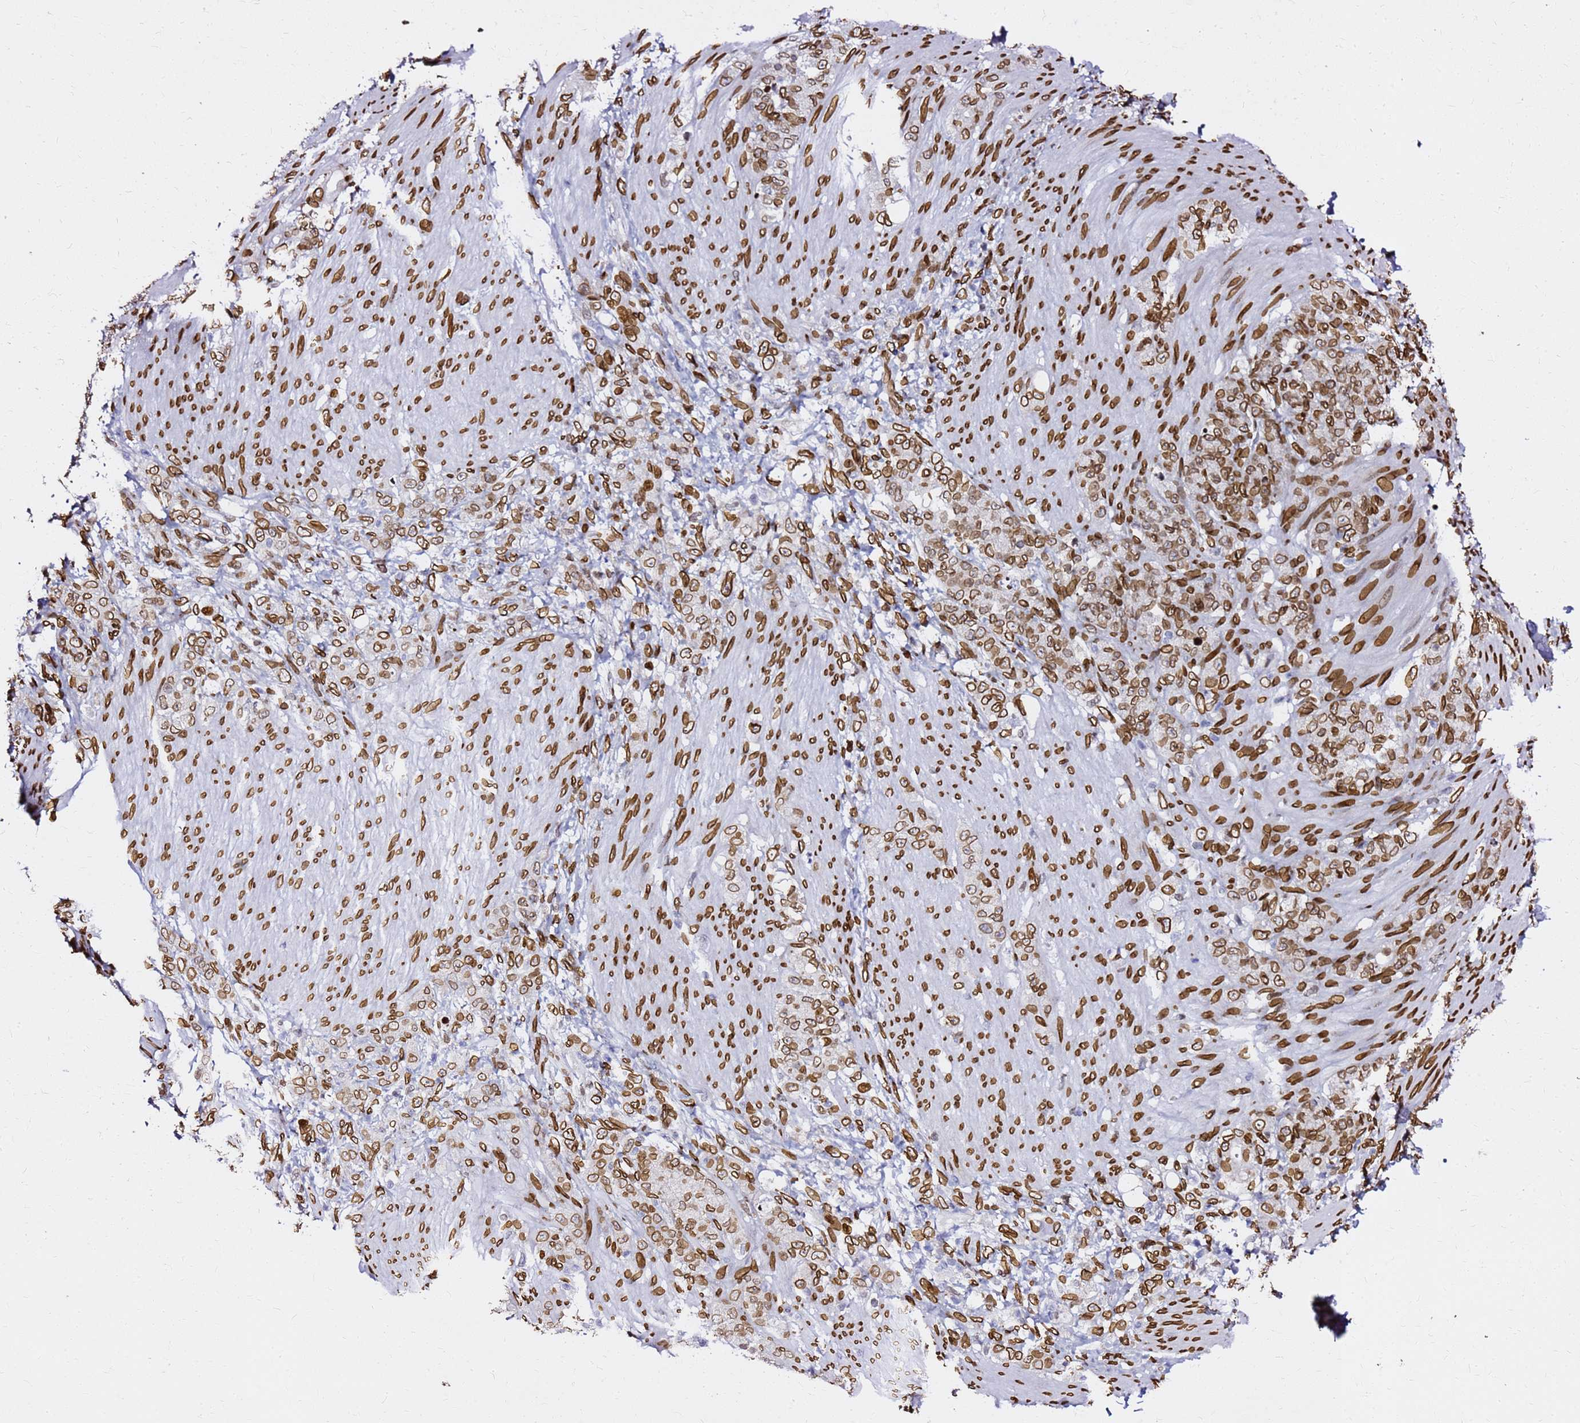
{"staining": {"intensity": "moderate", "quantity": ">75%", "location": "cytoplasmic/membranous,nuclear"}, "tissue": "stomach cancer", "cell_type": "Tumor cells", "image_type": "cancer", "snomed": [{"axis": "morphology", "description": "Adenocarcinoma, NOS"}, {"axis": "topography", "description": "Stomach"}], "caption": "Protein expression analysis of stomach cancer (adenocarcinoma) shows moderate cytoplasmic/membranous and nuclear staining in approximately >75% of tumor cells.", "gene": "C6orf141", "patient": {"sex": "female", "age": 79}}